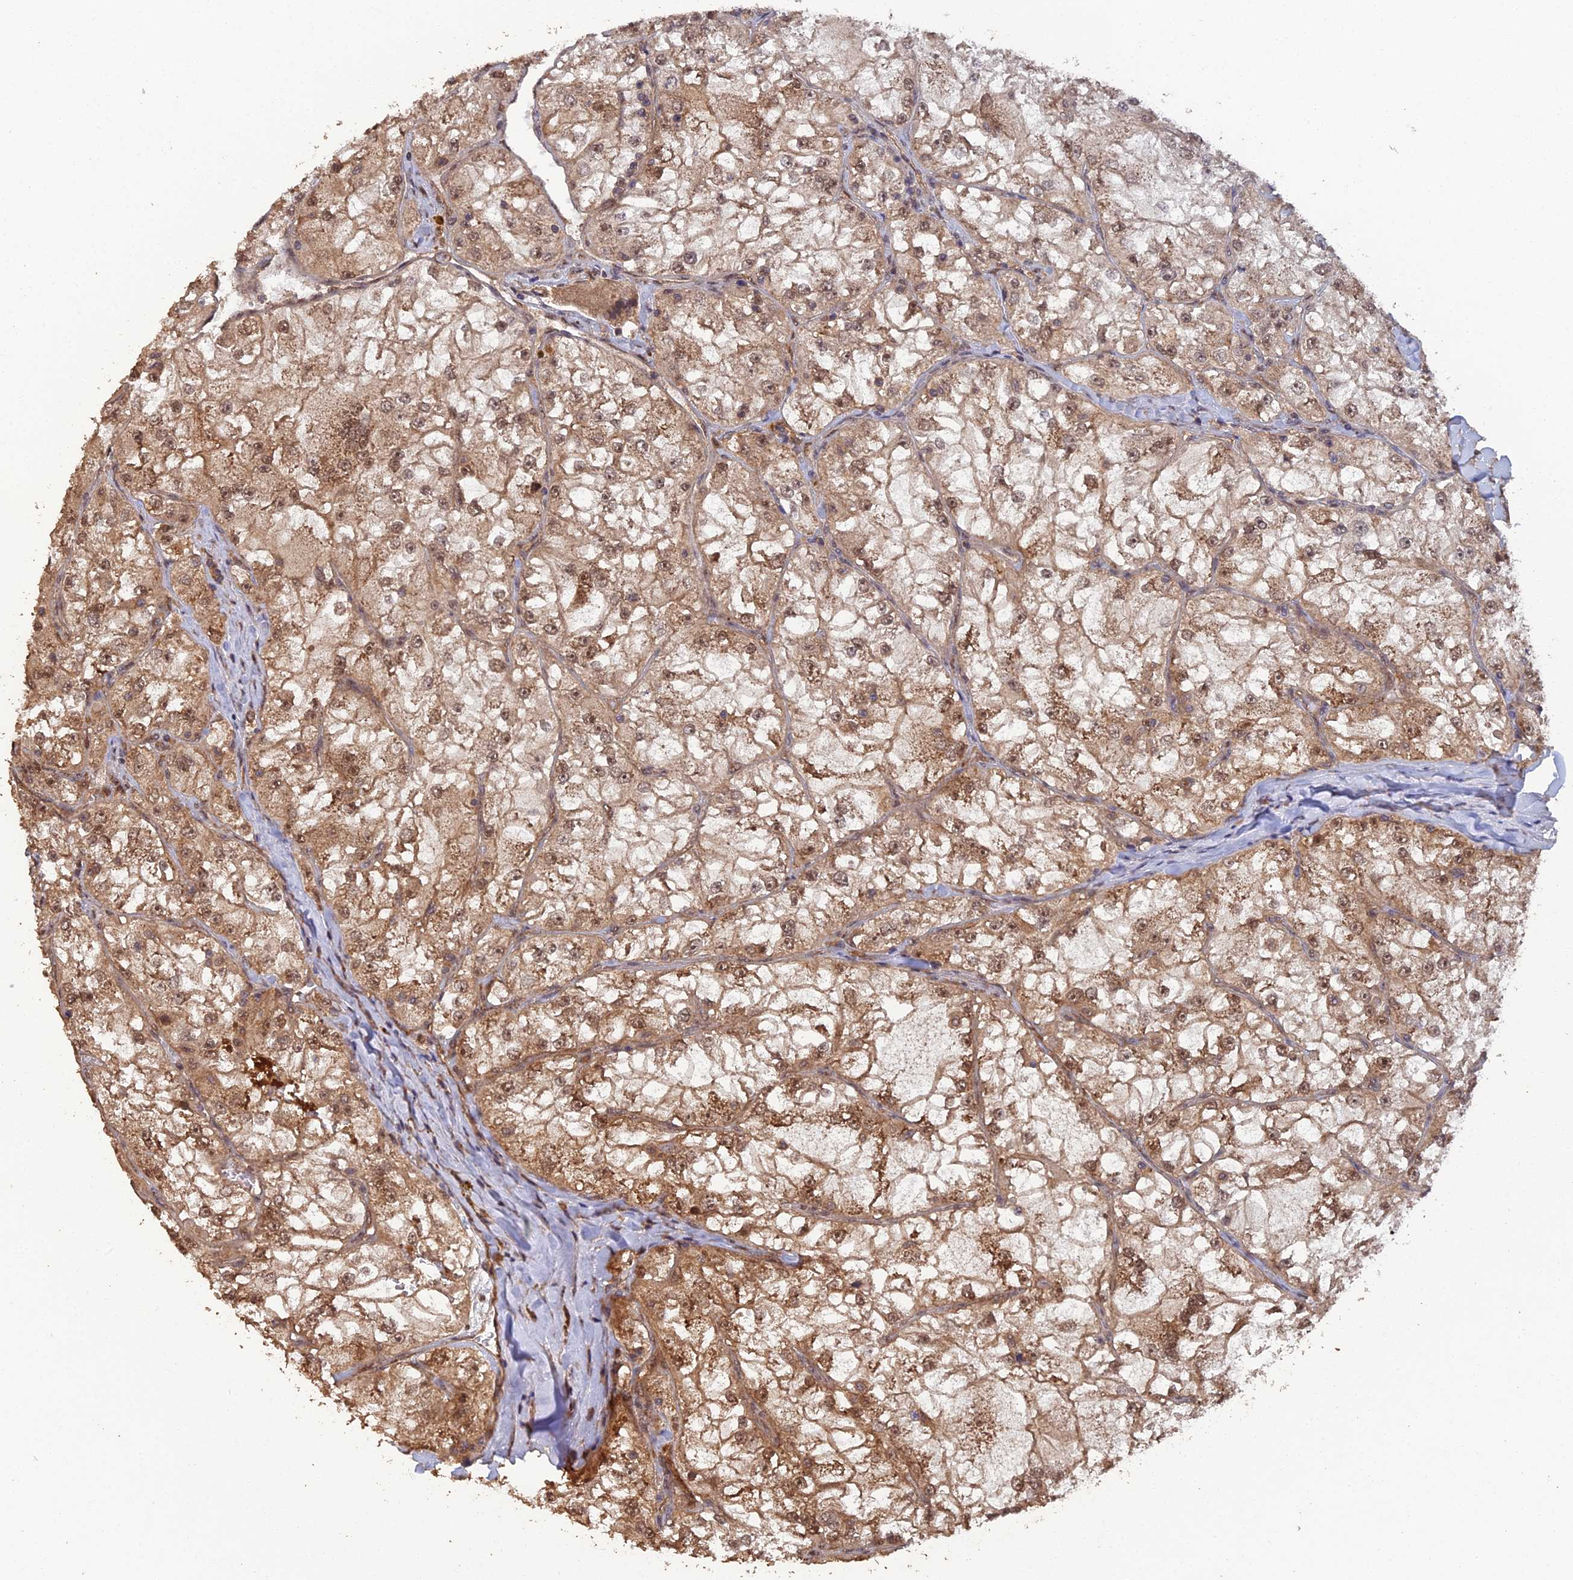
{"staining": {"intensity": "moderate", "quantity": ">75%", "location": "cytoplasmic/membranous,nuclear"}, "tissue": "renal cancer", "cell_type": "Tumor cells", "image_type": "cancer", "snomed": [{"axis": "morphology", "description": "Adenocarcinoma, NOS"}, {"axis": "topography", "description": "Kidney"}], "caption": "The micrograph displays immunohistochemical staining of renal cancer (adenocarcinoma). There is moderate cytoplasmic/membranous and nuclear staining is identified in approximately >75% of tumor cells.", "gene": "RALGAPA2", "patient": {"sex": "female", "age": 72}}